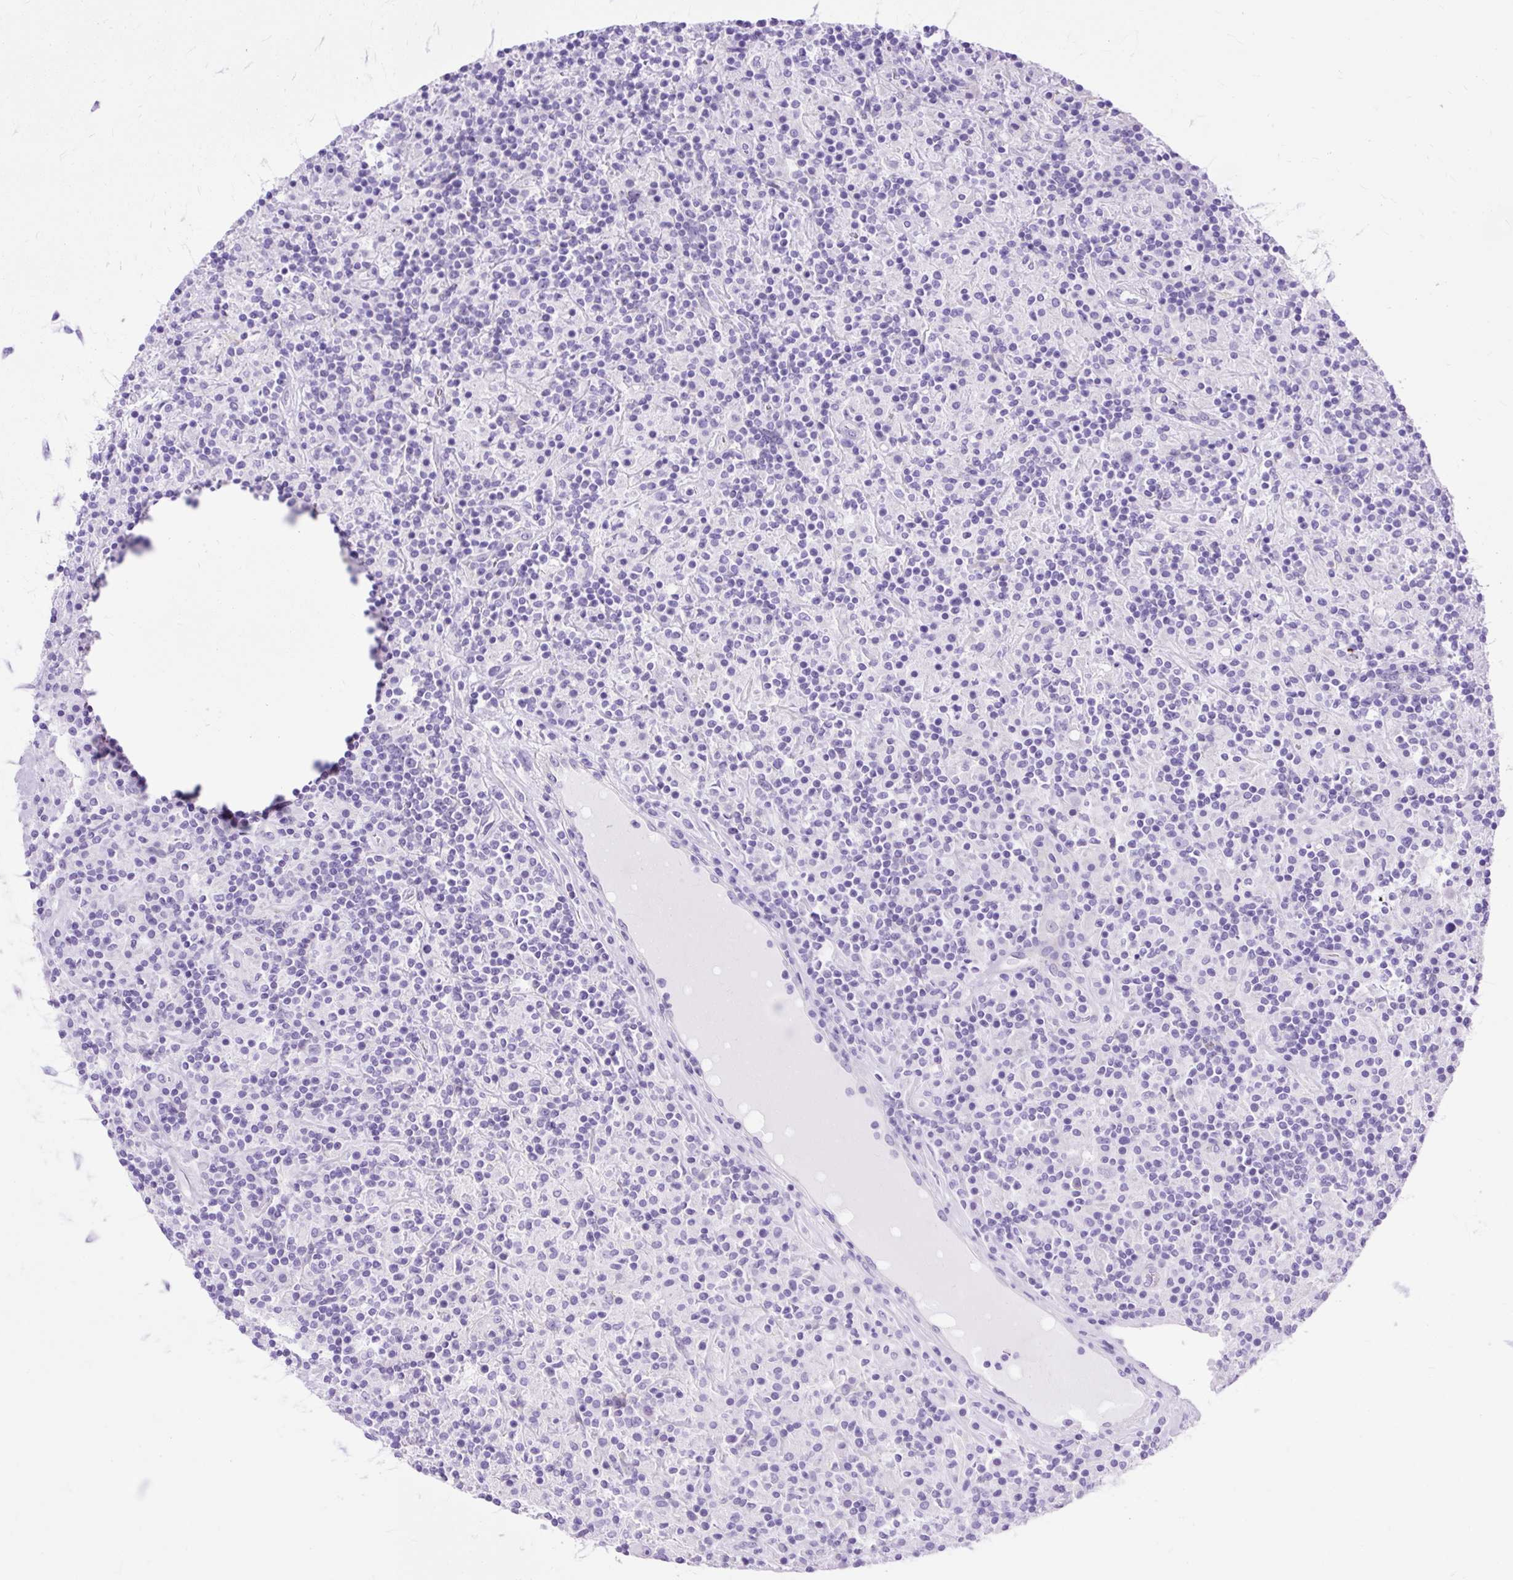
{"staining": {"intensity": "negative", "quantity": "none", "location": "none"}, "tissue": "lymphoma", "cell_type": "Tumor cells", "image_type": "cancer", "snomed": [{"axis": "morphology", "description": "Hodgkin's disease, NOS"}, {"axis": "topography", "description": "Lymph node"}], "caption": "Immunohistochemical staining of Hodgkin's disease exhibits no significant positivity in tumor cells.", "gene": "MYO6", "patient": {"sex": "male", "age": 70}}